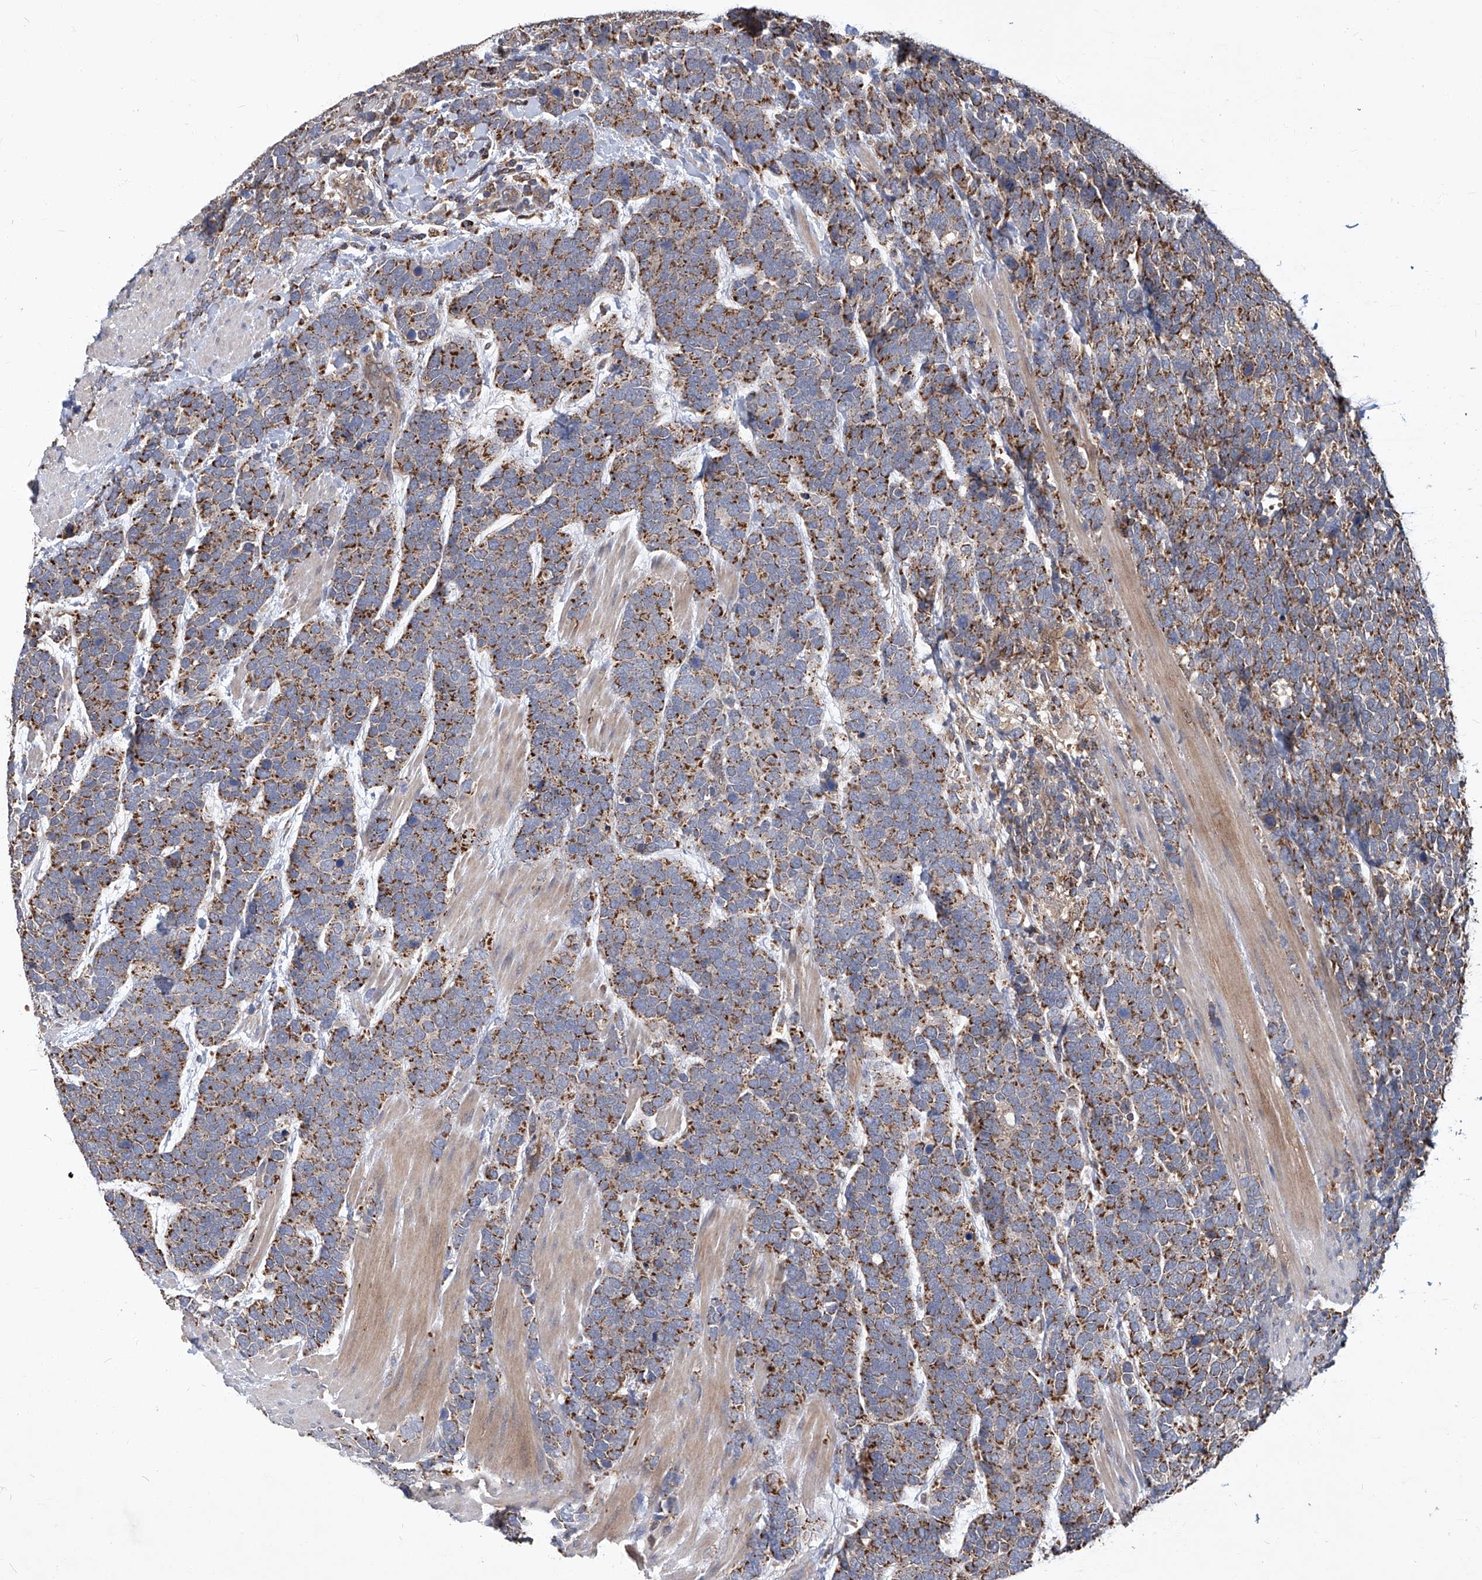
{"staining": {"intensity": "strong", "quantity": ">75%", "location": "cytoplasmic/membranous"}, "tissue": "urothelial cancer", "cell_type": "Tumor cells", "image_type": "cancer", "snomed": [{"axis": "morphology", "description": "Urothelial carcinoma, High grade"}, {"axis": "topography", "description": "Urinary bladder"}], "caption": "Protein expression analysis of urothelial cancer shows strong cytoplasmic/membranous expression in approximately >75% of tumor cells.", "gene": "TNFRSF13B", "patient": {"sex": "female", "age": 82}}